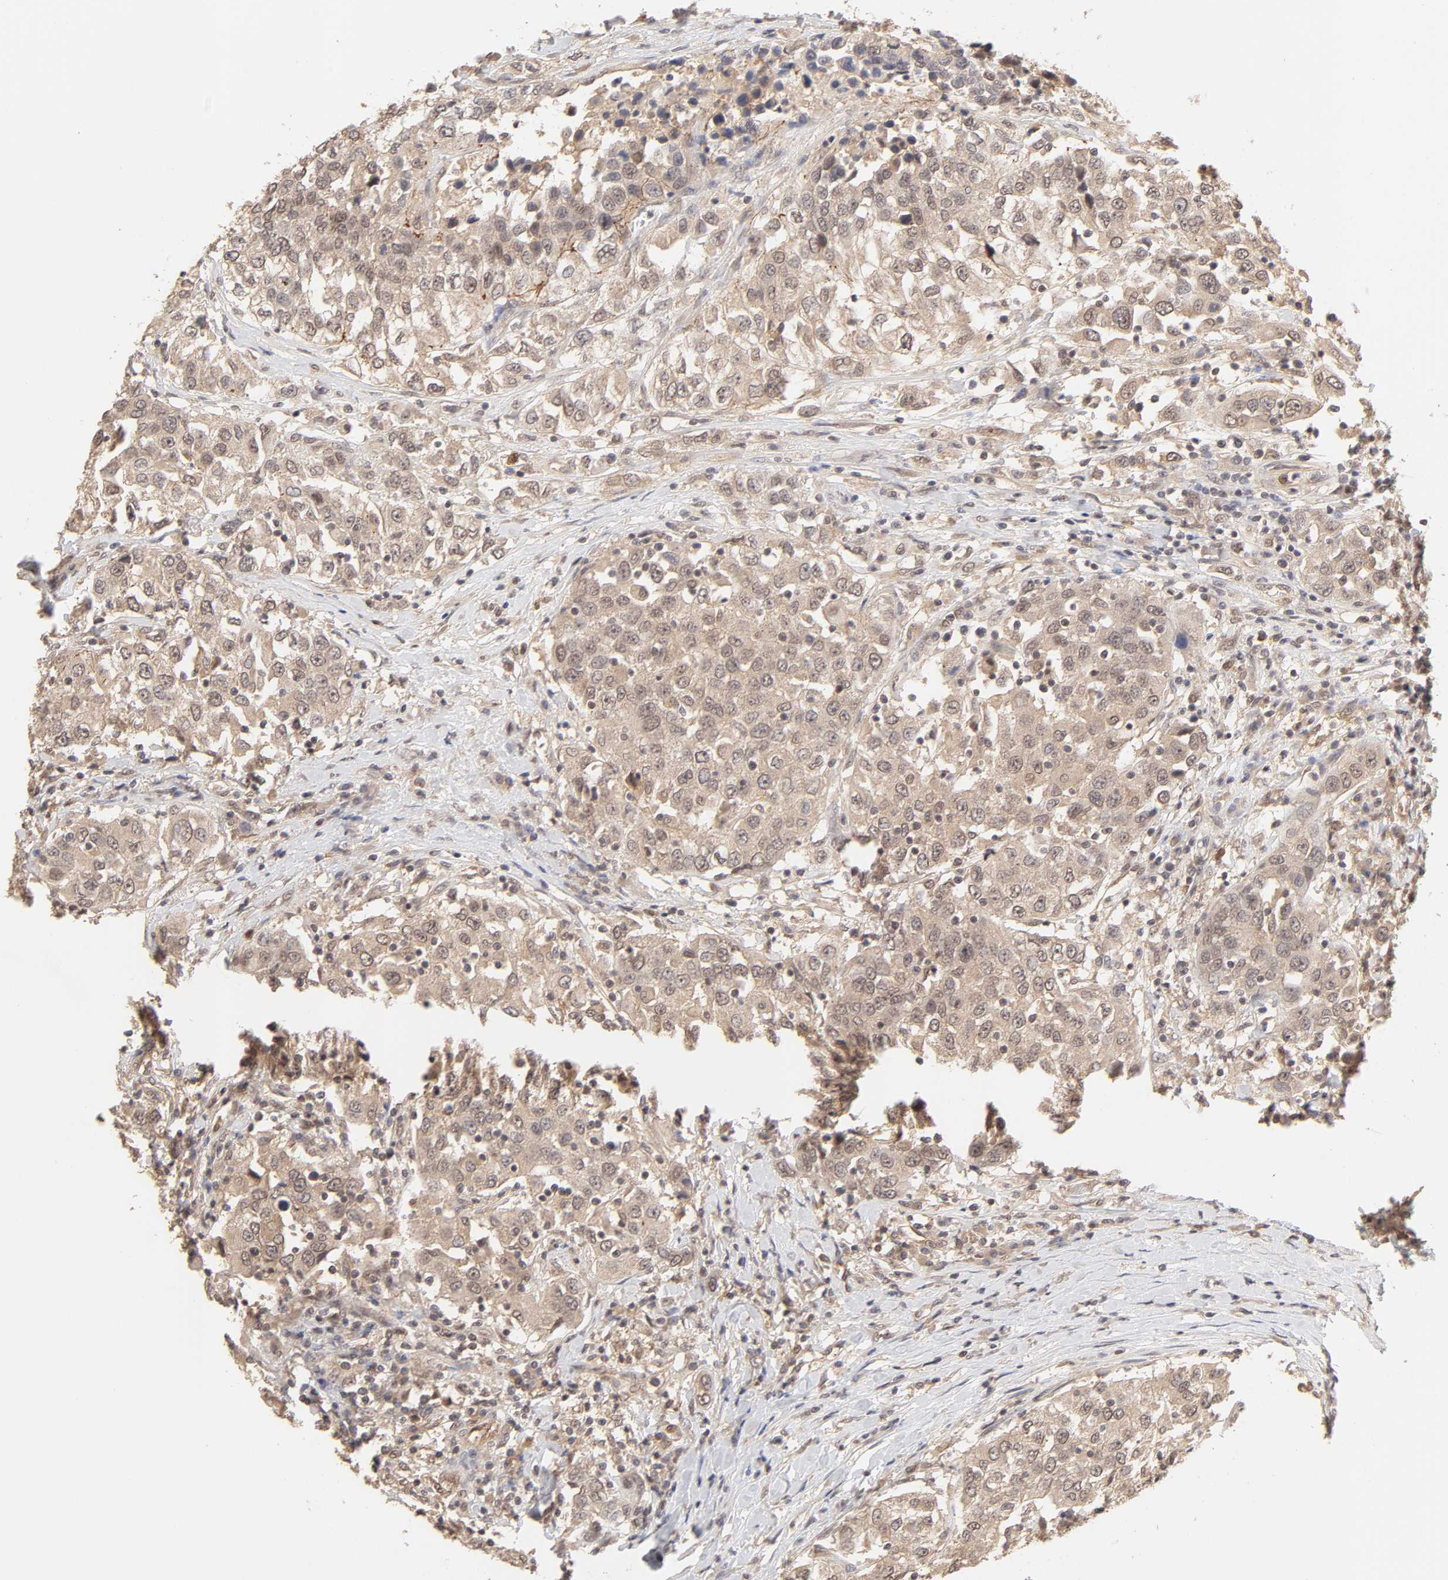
{"staining": {"intensity": "moderate", "quantity": ">75%", "location": "cytoplasmic/membranous"}, "tissue": "urothelial cancer", "cell_type": "Tumor cells", "image_type": "cancer", "snomed": [{"axis": "morphology", "description": "Urothelial carcinoma, High grade"}, {"axis": "topography", "description": "Urinary bladder"}], "caption": "Urothelial cancer stained for a protein (brown) exhibits moderate cytoplasmic/membranous positive staining in approximately >75% of tumor cells.", "gene": "MAPK1", "patient": {"sex": "female", "age": 80}}